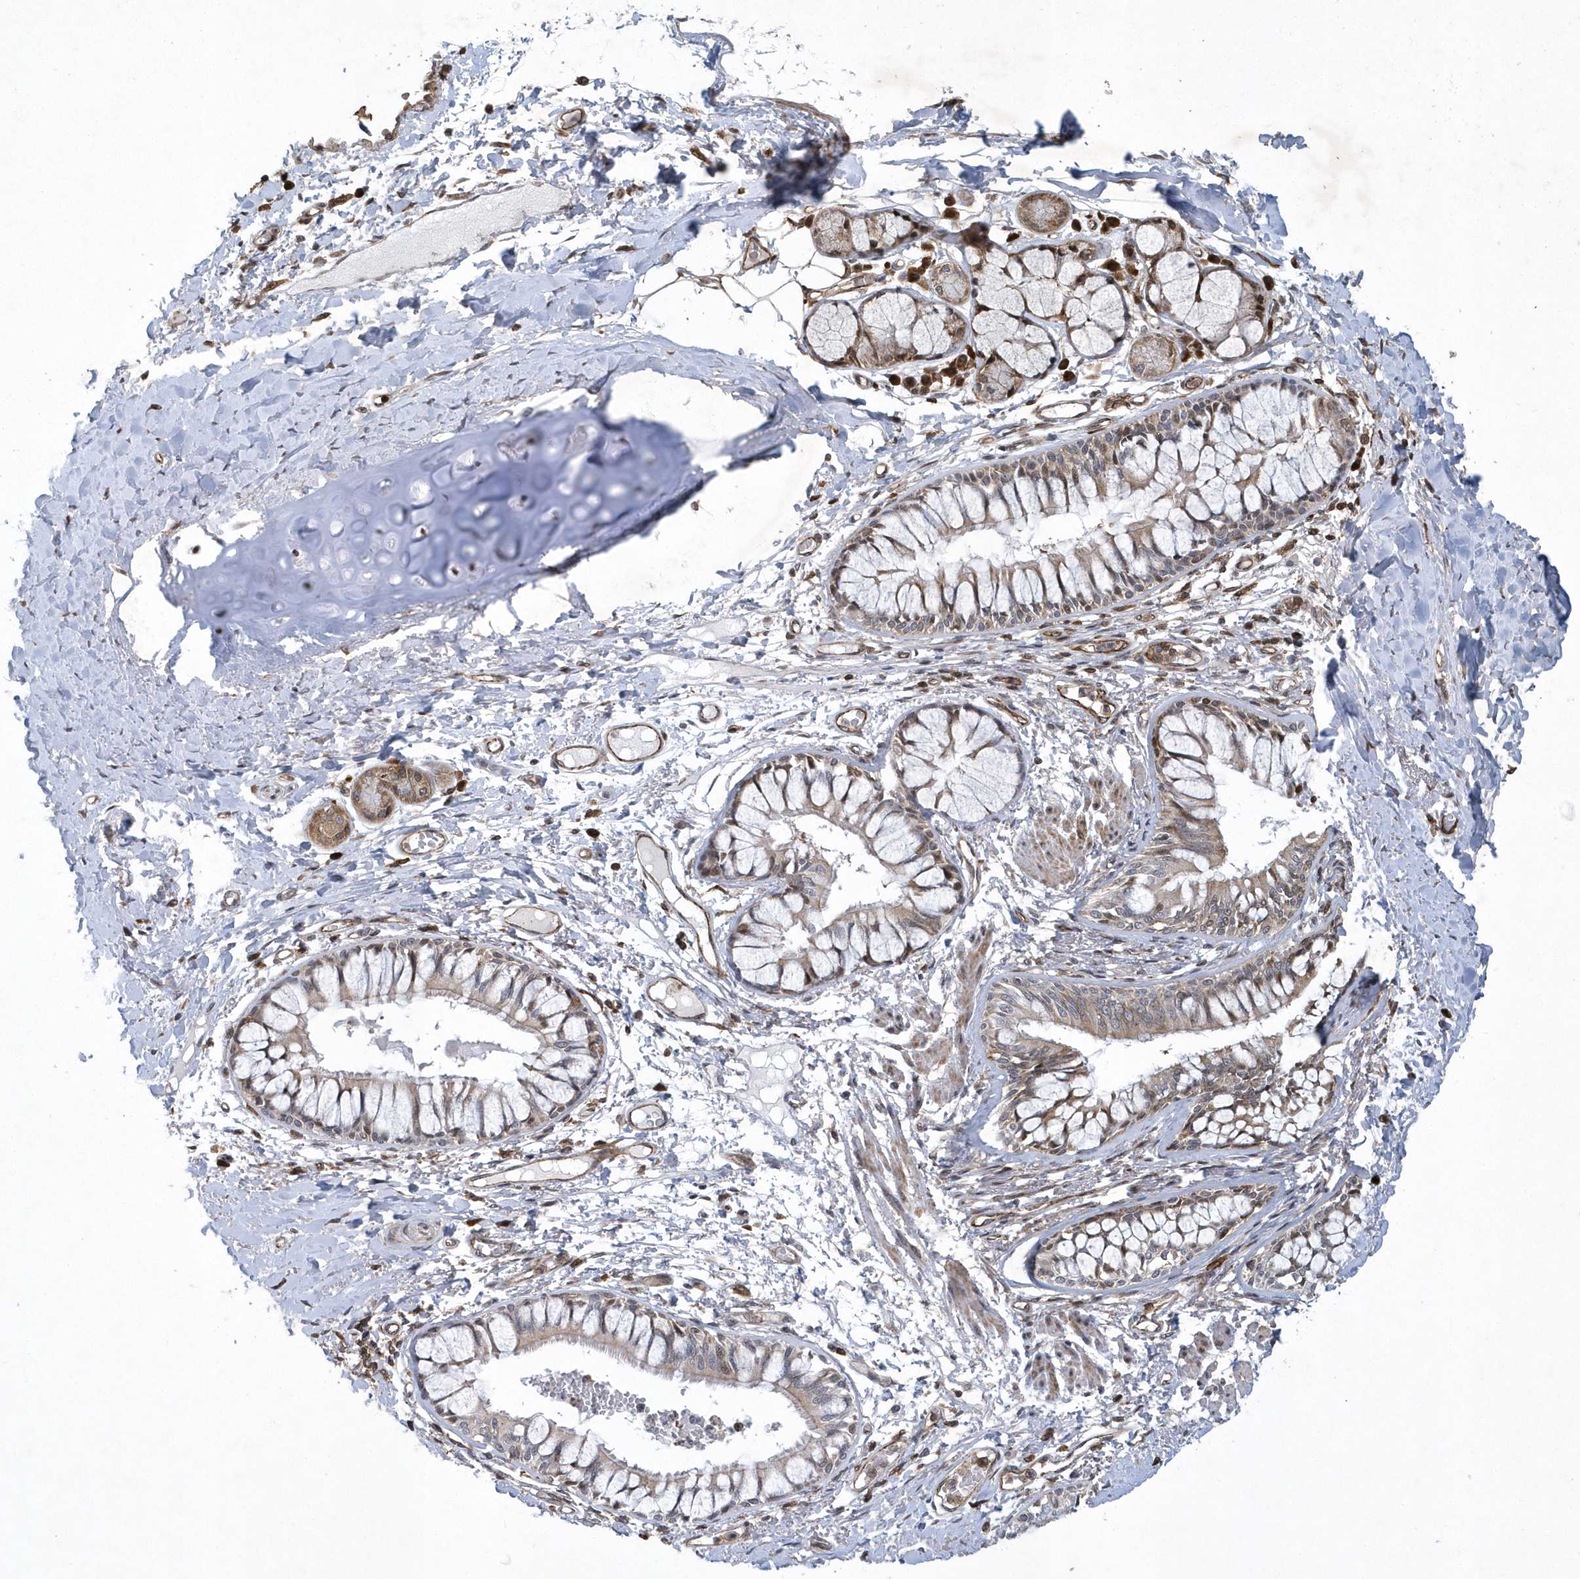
{"staining": {"intensity": "strong", "quantity": "<25%", "location": "cytoplasmic/membranous,nuclear"}, "tissue": "soft tissue", "cell_type": "Chondrocytes", "image_type": "normal", "snomed": [{"axis": "morphology", "description": "Normal tissue, NOS"}, {"axis": "topography", "description": "Cartilage tissue"}, {"axis": "topography", "description": "Bronchus"}, {"axis": "topography", "description": "Lung"}, {"axis": "topography", "description": "Peripheral nerve tissue"}], "caption": "Brown immunohistochemical staining in unremarkable soft tissue displays strong cytoplasmic/membranous,nuclear expression in about <25% of chondrocytes.", "gene": "N4BP2", "patient": {"sex": "female", "age": 49}}